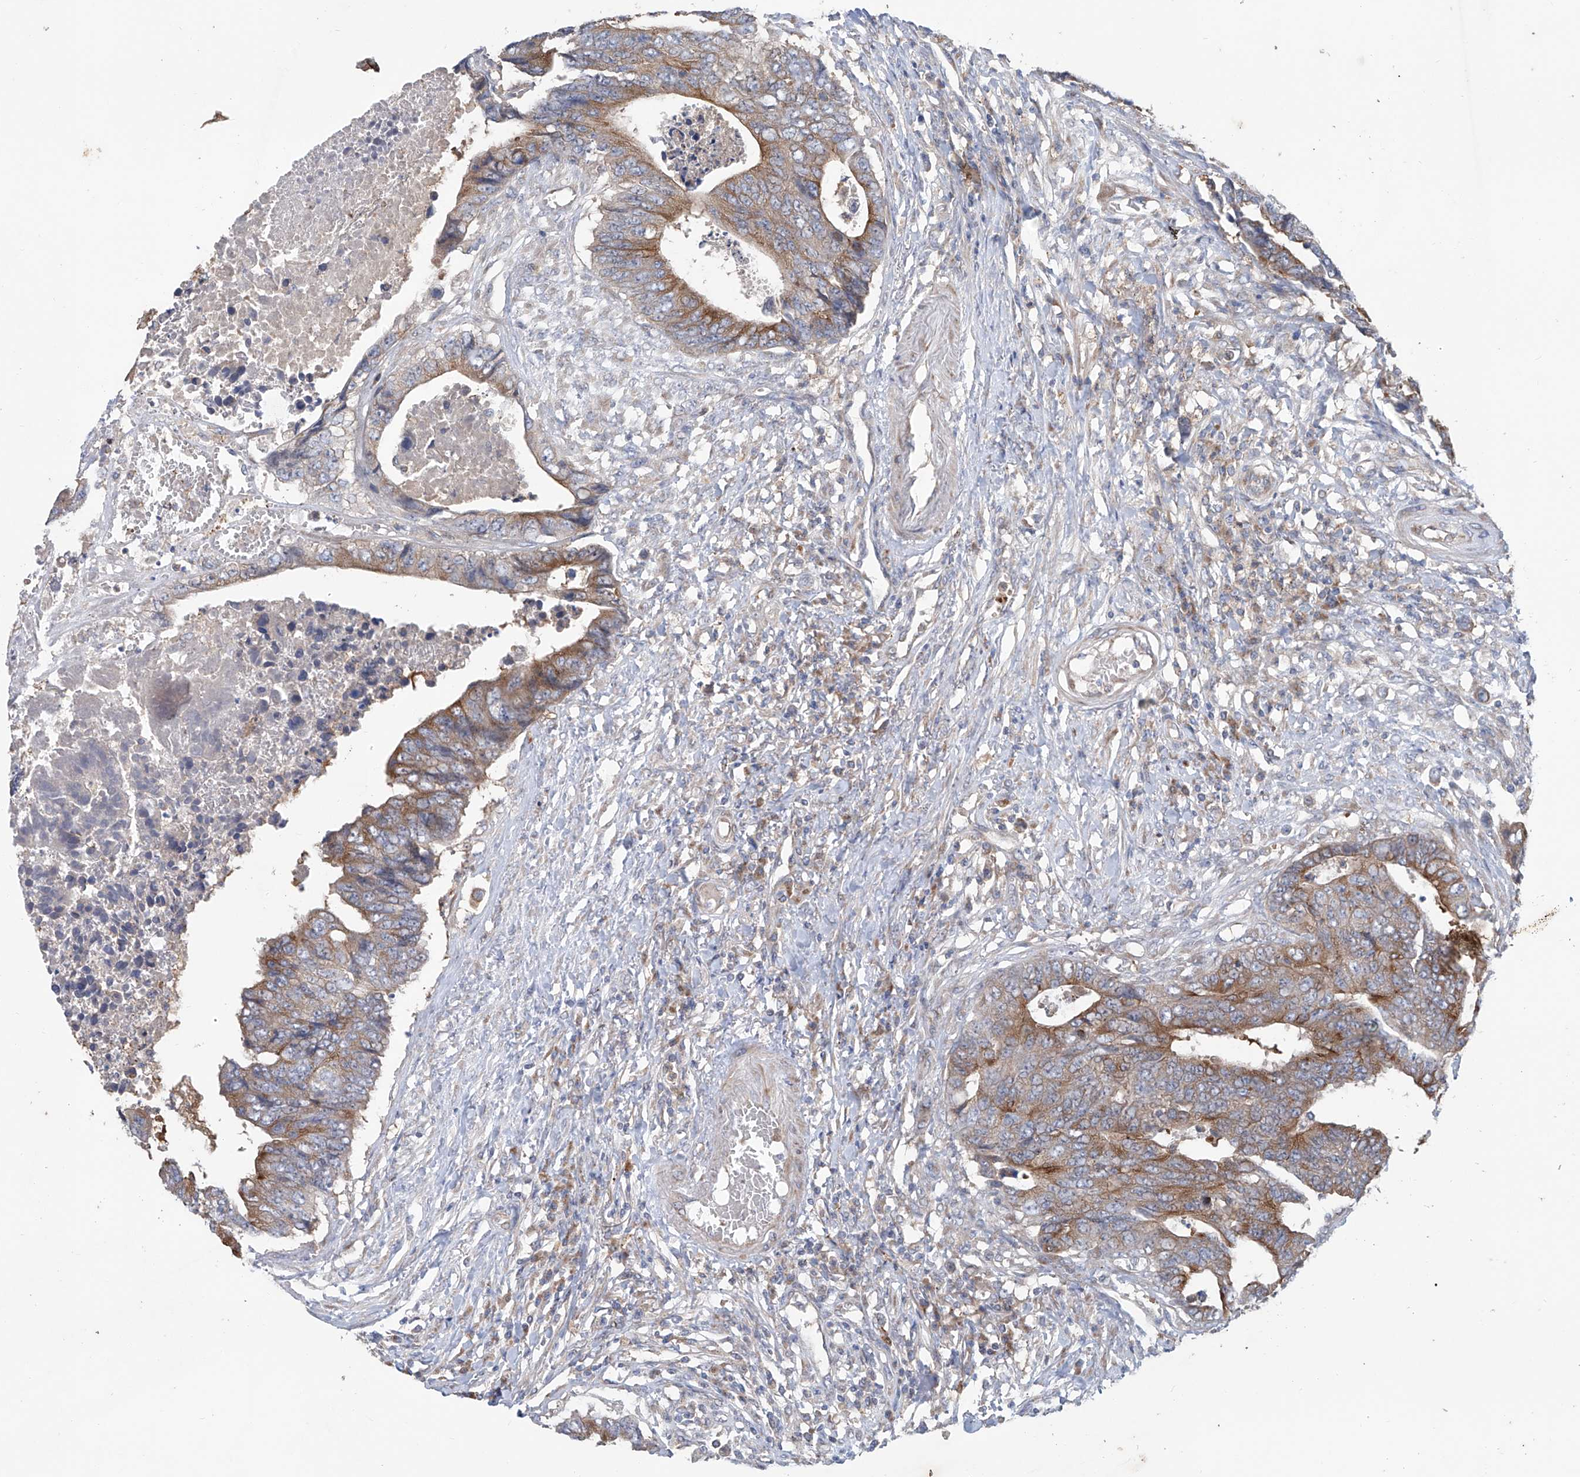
{"staining": {"intensity": "moderate", "quantity": ">75%", "location": "cytoplasmic/membranous"}, "tissue": "colorectal cancer", "cell_type": "Tumor cells", "image_type": "cancer", "snomed": [{"axis": "morphology", "description": "Adenocarcinoma, NOS"}, {"axis": "topography", "description": "Rectum"}], "caption": "There is medium levels of moderate cytoplasmic/membranous staining in tumor cells of colorectal adenocarcinoma, as demonstrated by immunohistochemical staining (brown color).", "gene": "KLC4", "patient": {"sex": "male", "age": 84}}